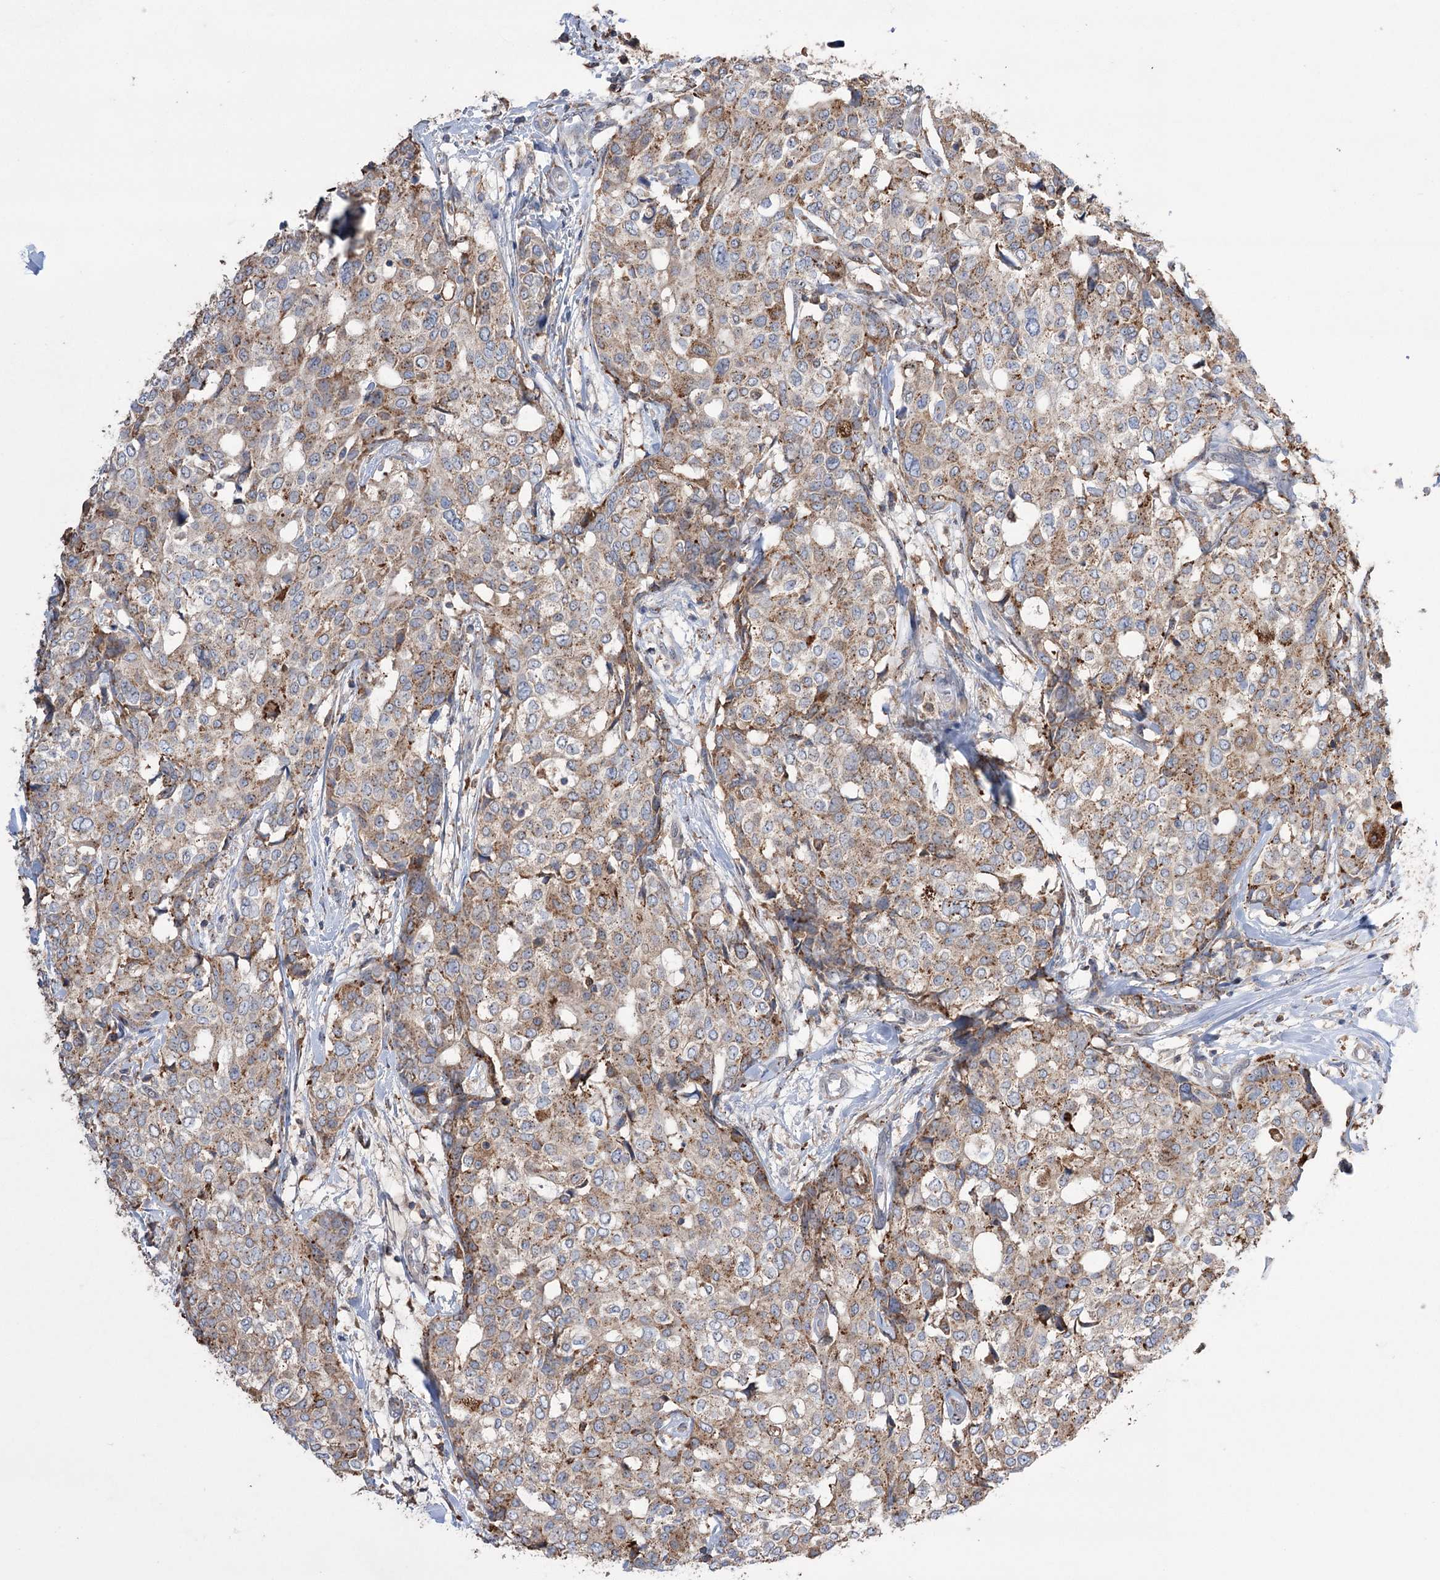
{"staining": {"intensity": "moderate", "quantity": ">75%", "location": "cytoplasmic/membranous"}, "tissue": "breast cancer", "cell_type": "Tumor cells", "image_type": "cancer", "snomed": [{"axis": "morphology", "description": "Lobular carcinoma"}, {"axis": "topography", "description": "Breast"}], "caption": "Breast cancer (lobular carcinoma) was stained to show a protein in brown. There is medium levels of moderate cytoplasmic/membranous positivity in about >75% of tumor cells. The staining was performed using DAB to visualize the protein expression in brown, while the nuclei were stained in blue with hematoxylin (Magnification: 20x).", "gene": "TRIM71", "patient": {"sex": "female", "age": 51}}